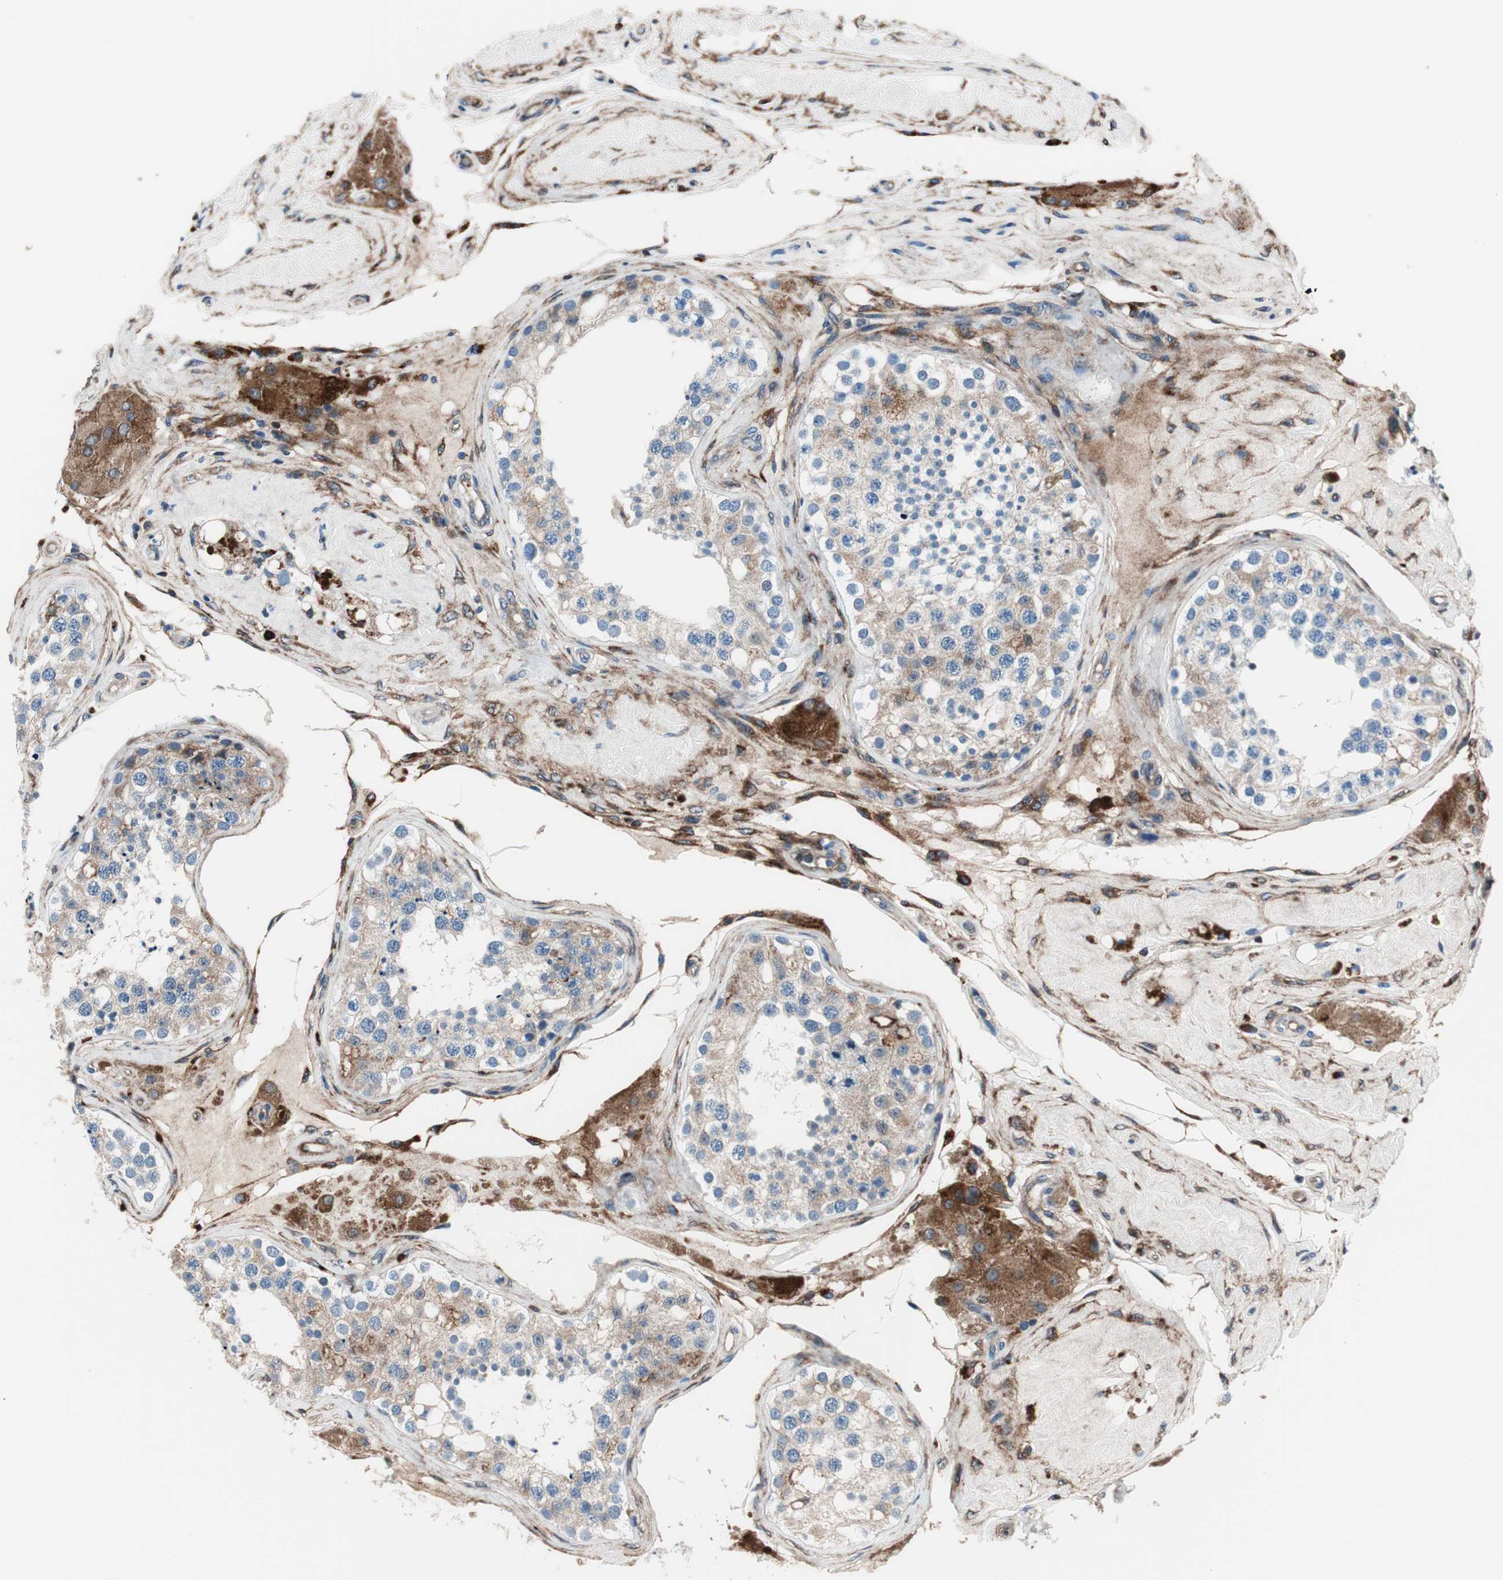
{"staining": {"intensity": "weak", "quantity": ">75%", "location": "cytoplasmic/membranous"}, "tissue": "testis", "cell_type": "Cells in seminiferous ducts", "image_type": "normal", "snomed": [{"axis": "morphology", "description": "Normal tissue, NOS"}, {"axis": "topography", "description": "Testis"}], "caption": "IHC image of normal testis: testis stained using immunohistochemistry (IHC) shows low levels of weak protein expression localized specifically in the cytoplasmic/membranous of cells in seminiferous ducts, appearing as a cytoplasmic/membranous brown color.", "gene": "PRDX2", "patient": {"sex": "male", "age": 68}}